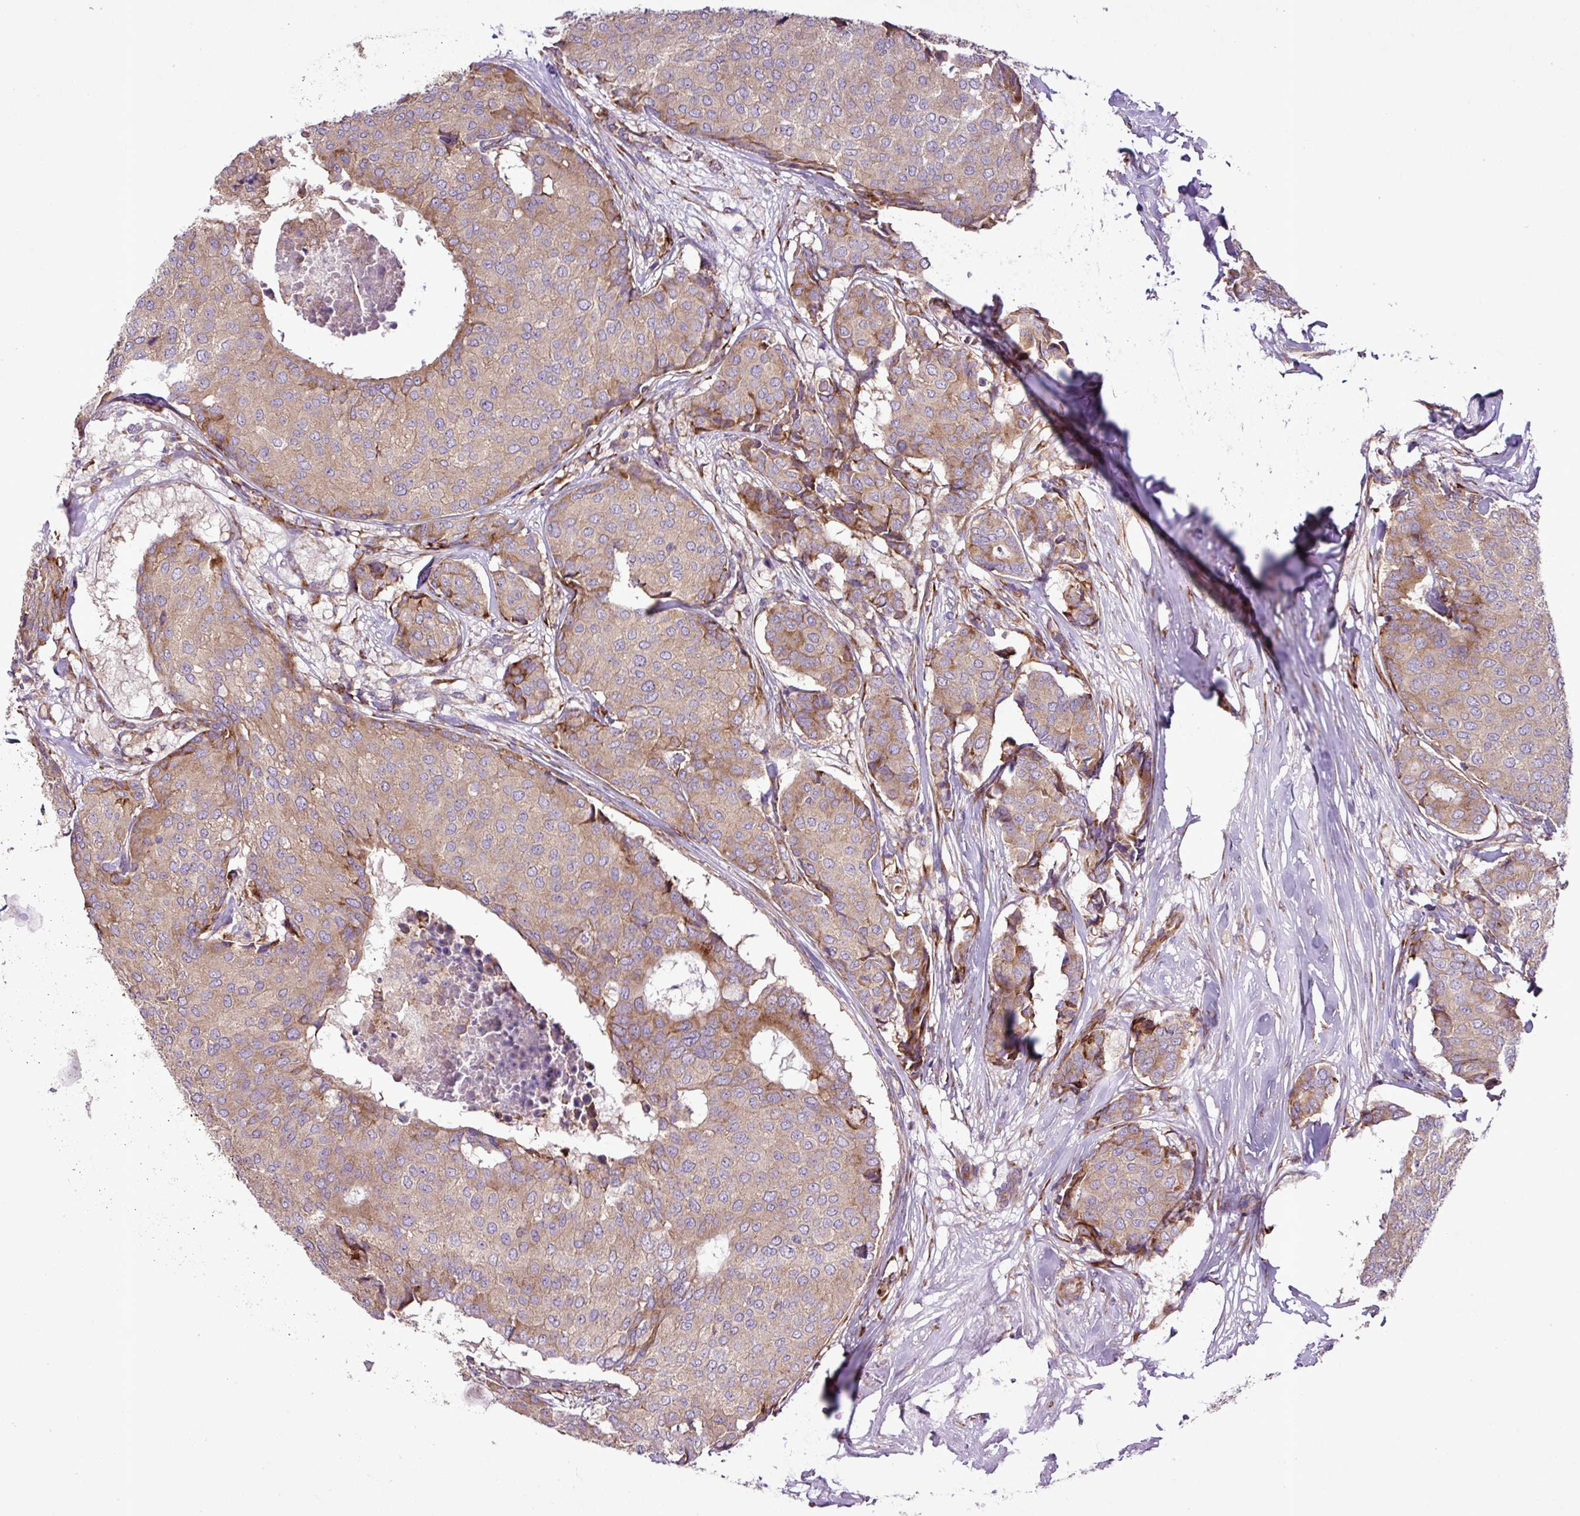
{"staining": {"intensity": "moderate", "quantity": ">75%", "location": "cytoplasmic/membranous"}, "tissue": "breast cancer", "cell_type": "Tumor cells", "image_type": "cancer", "snomed": [{"axis": "morphology", "description": "Duct carcinoma"}, {"axis": "topography", "description": "Breast"}], "caption": "Infiltrating ductal carcinoma (breast) stained for a protein (brown) reveals moderate cytoplasmic/membranous positive expression in about >75% of tumor cells.", "gene": "RPL13", "patient": {"sex": "female", "age": 75}}